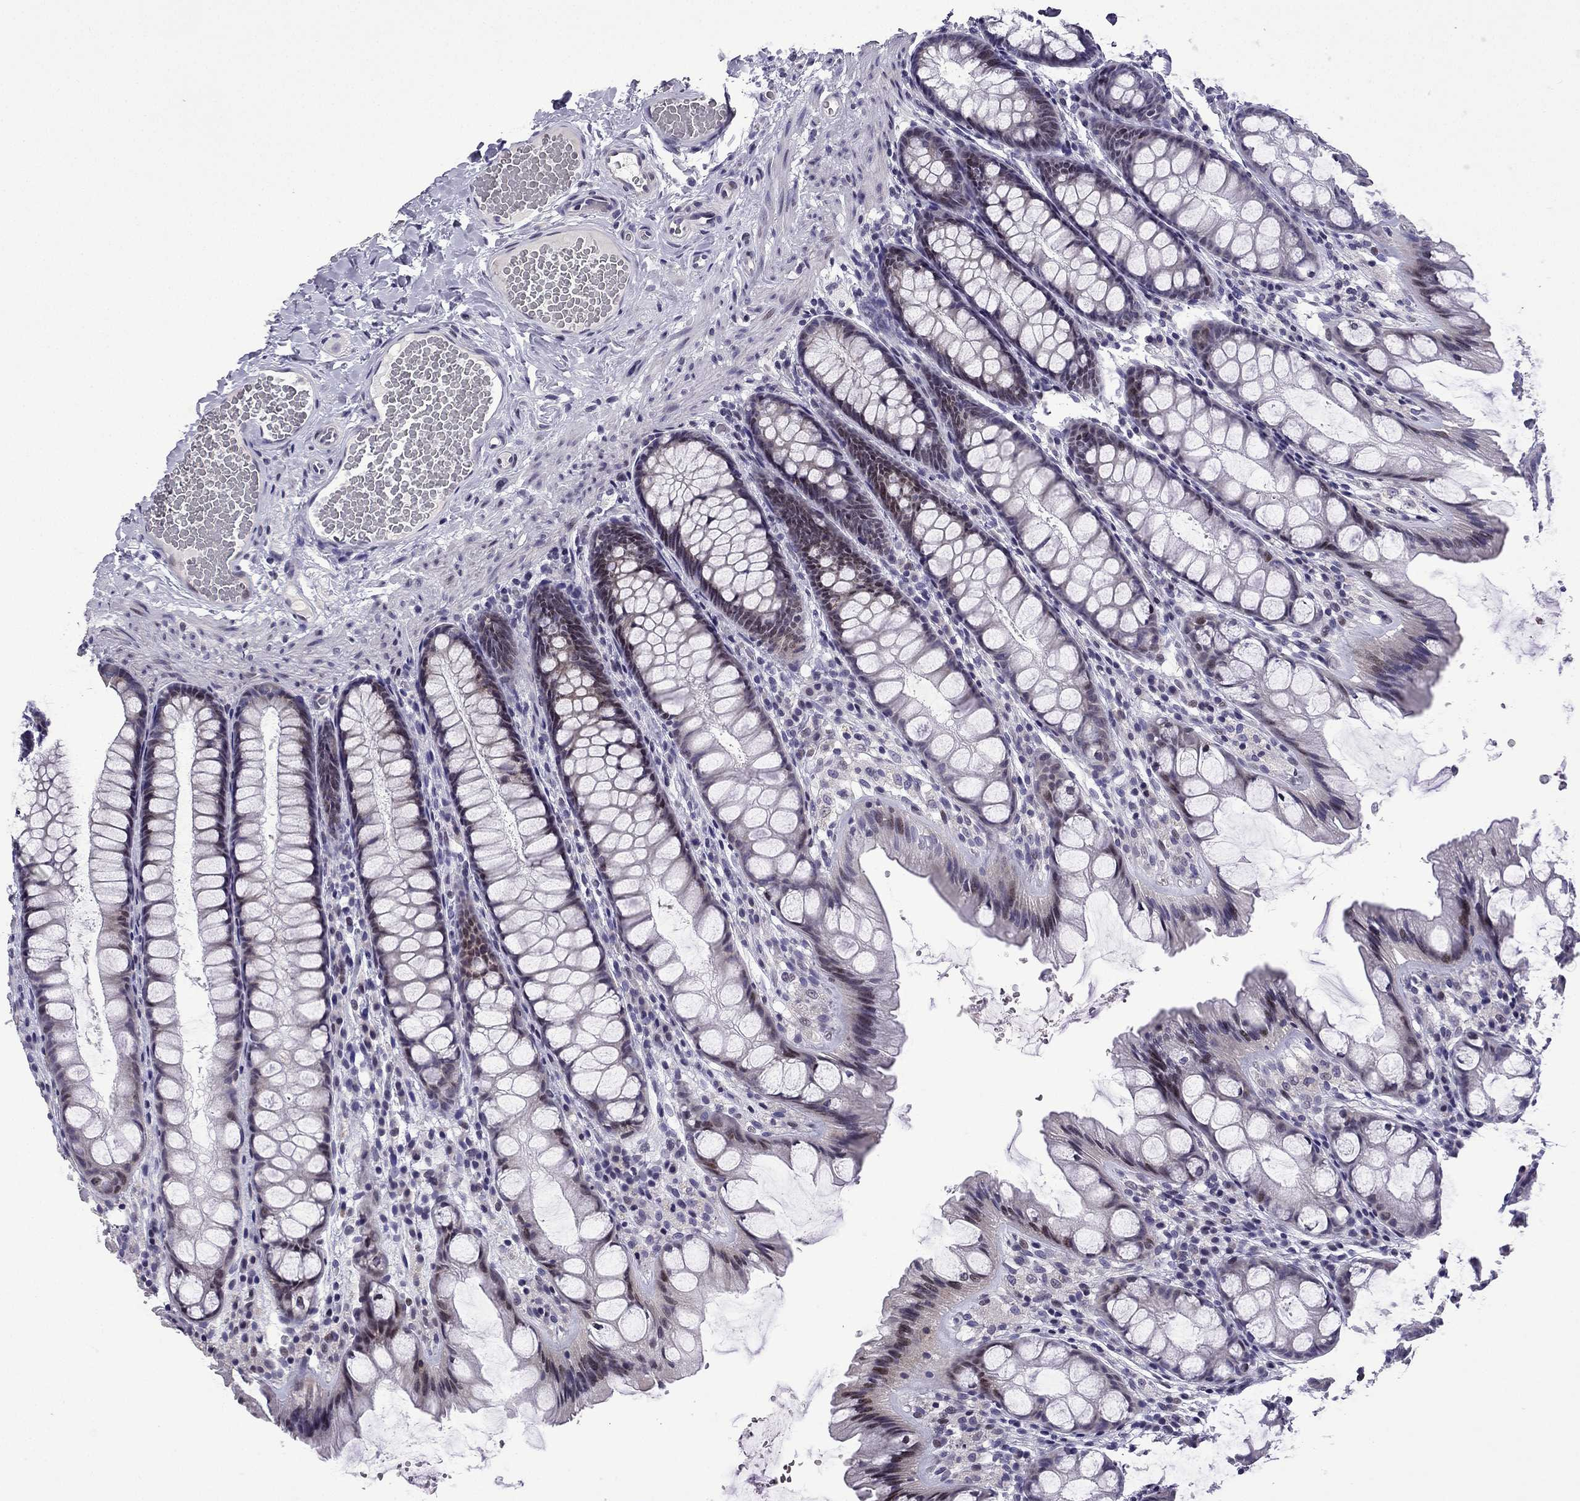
{"staining": {"intensity": "negative", "quantity": "none", "location": "none"}, "tissue": "colon", "cell_type": "Endothelial cells", "image_type": "normal", "snomed": [{"axis": "morphology", "description": "Normal tissue, NOS"}, {"axis": "topography", "description": "Colon"}], "caption": "A high-resolution image shows immunohistochemistry staining of benign colon, which reveals no significant positivity in endothelial cells. (DAB immunohistochemistry with hematoxylin counter stain).", "gene": "TTN", "patient": {"sex": "male", "age": 47}}